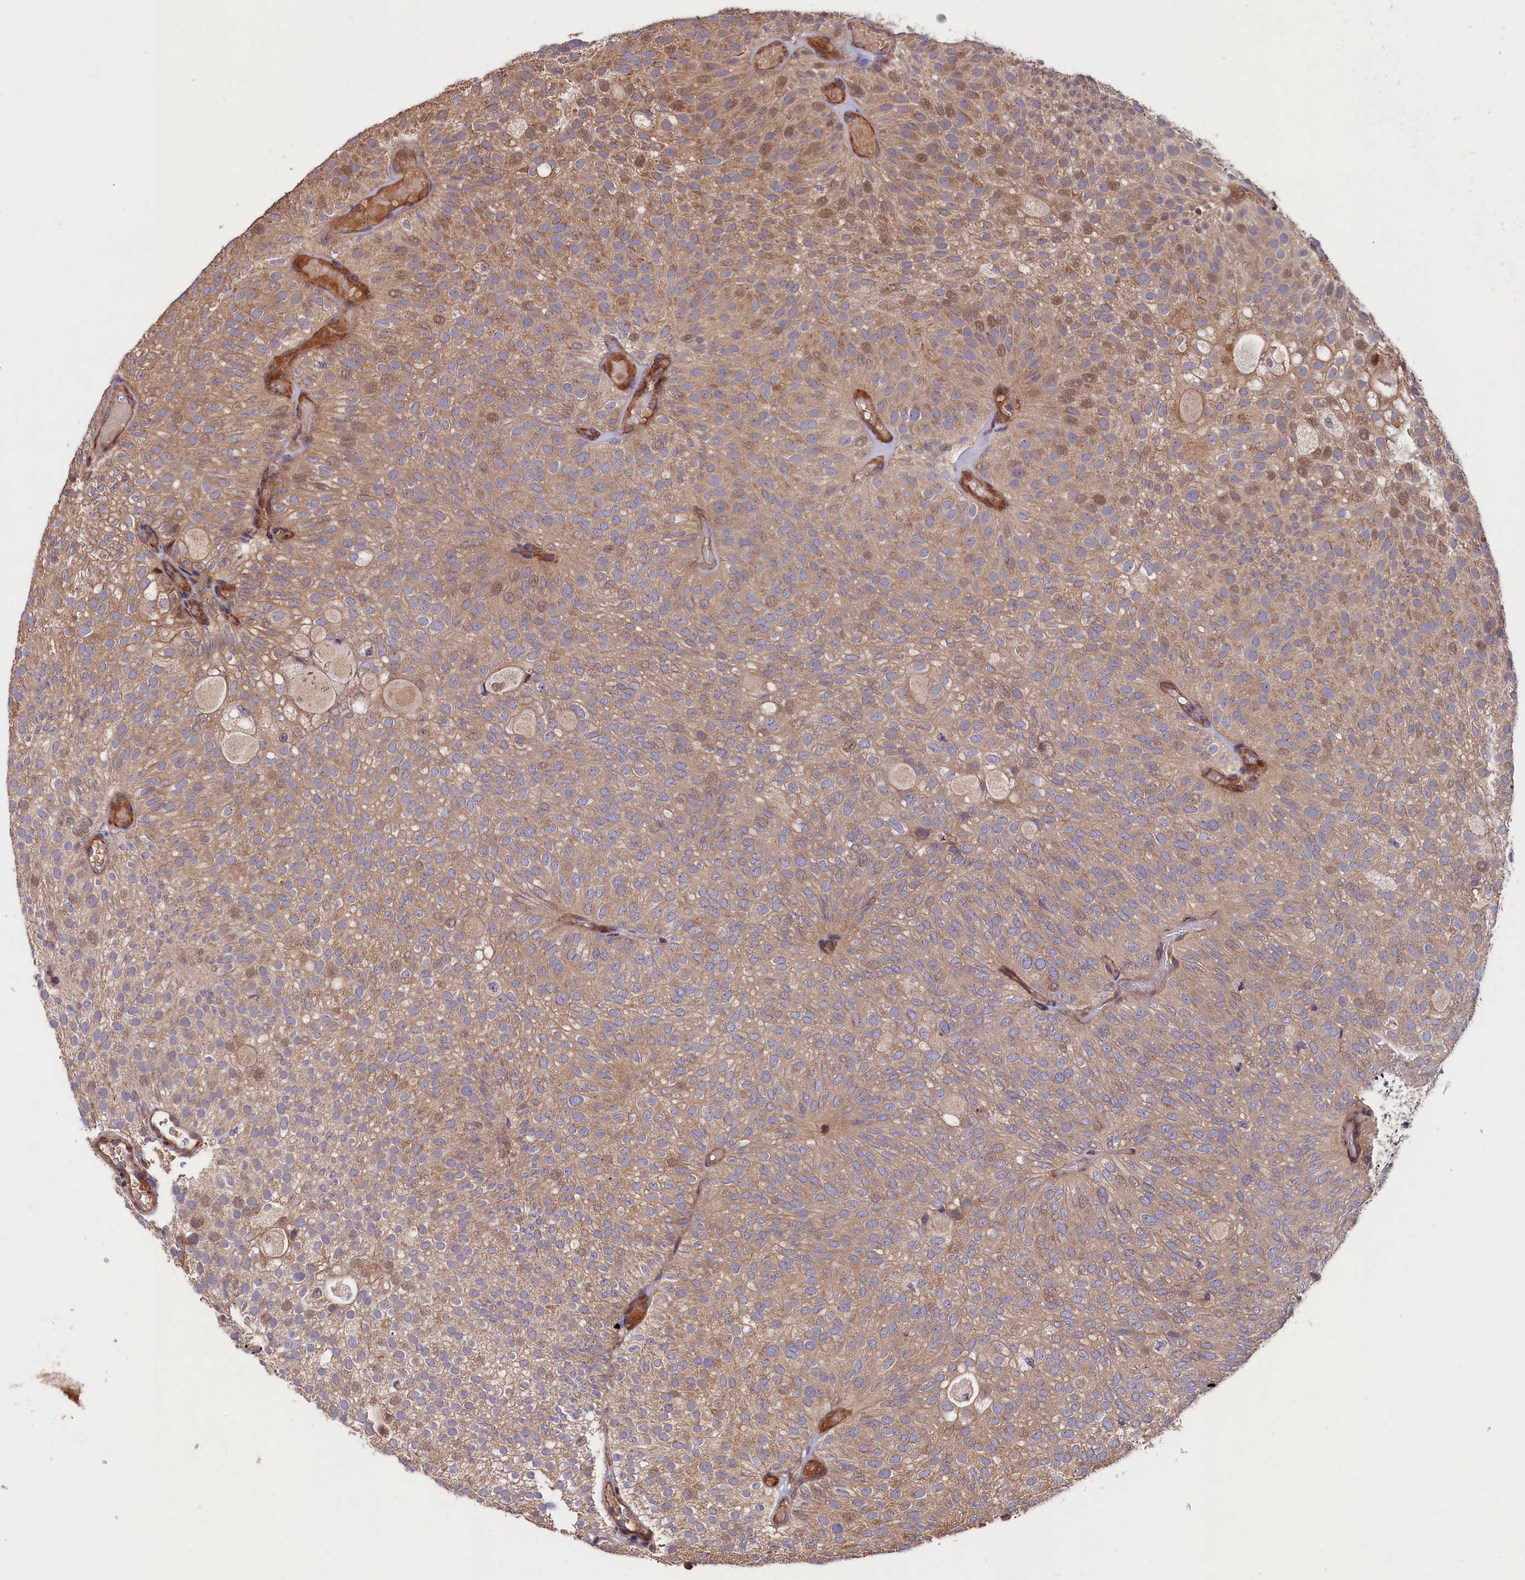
{"staining": {"intensity": "weak", "quantity": ">75%", "location": "cytoplasmic/membranous,nuclear"}, "tissue": "urothelial cancer", "cell_type": "Tumor cells", "image_type": "cancer", "snomed": [{"axis": "morphology", "description": "Urothelial carcinoma, Low grade"}, {"axis": "topography", "description": "Urinary bladder"}], "caption": "This is an image of immunohistochemistry staining of urothelial carcinoma (low-grade), which shows weak staining in the cytoplasmic/membranous and nuclear of tumor cells.", "gene": "GREB1L", "patient": {"sex": "male", "age": 78}}